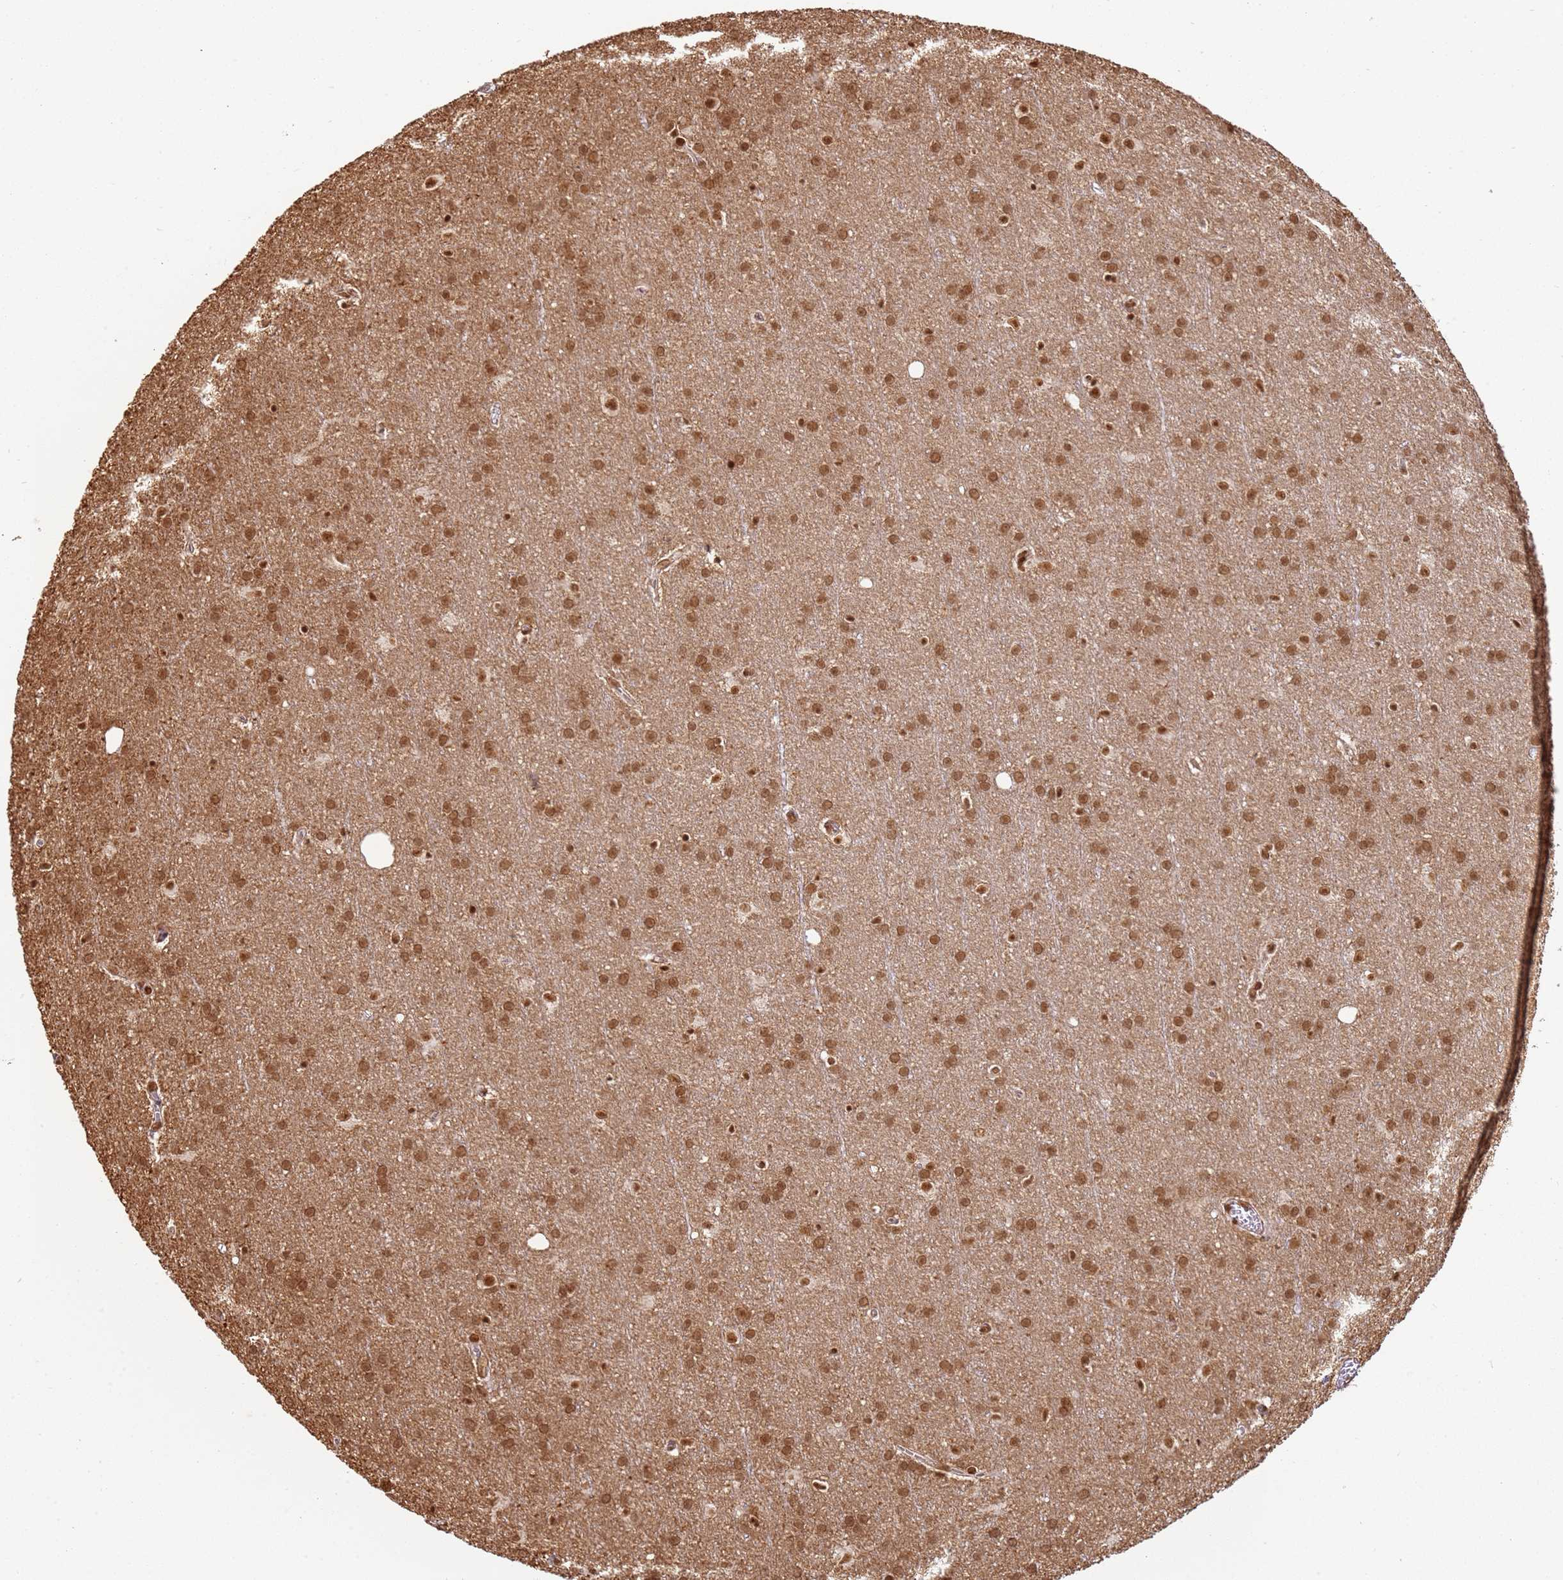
{"staining": {"intensity": "moderate", "quantity": ">75%", "location": "nuclear"}, "tissue": "glioma", "cell_type": "Tumor cells", "image_type": "cancer", "snomed": [{"axis": "morphology", "description": "Glioma, malignant, Low grade"}, {"axis": "topography", "description": "Brain"}], "caption": "Human glioma stained for a protein (brown) displays moderate nuclear positive expression in approximately >75% of tumor cells.", "gene": "TENT4A", "patient": {"sex": "female", "age": 32}}